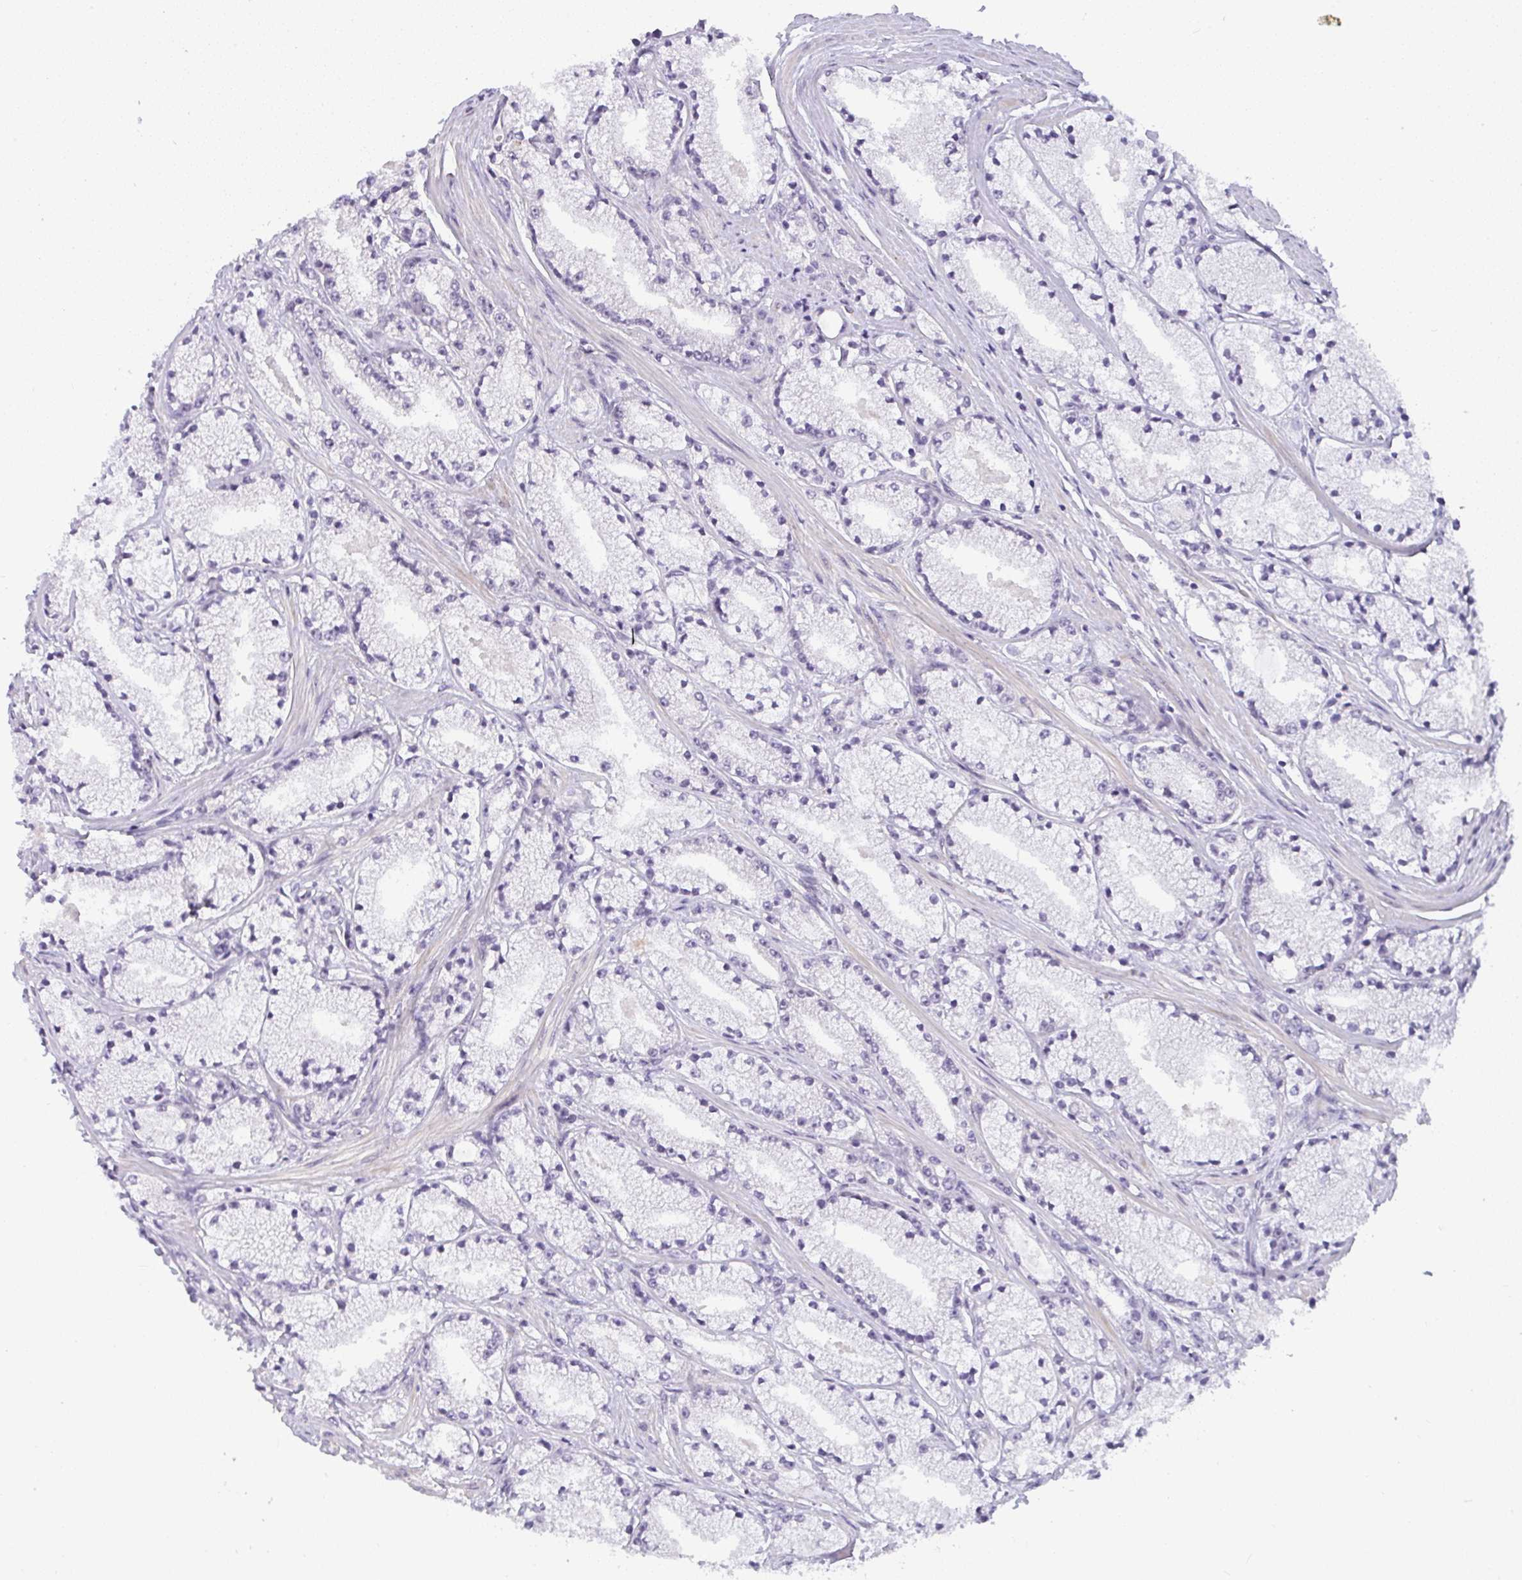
{"staining": {"intensity": "negative", "quantity": "none", "location": "none"}, "tissue": "prostate cancer", "cell_type": "Tumor cells", "image_type": "cancer", "snomed": [{"axis": "morphology", "description": "Adenocarcinoma, High grade"}, {"axis": "topography", "description": "Prostate"}], "caption": "High-grade adenocarcinoma (prostate) stained for a protein using immunohistochemistry exhibits no expression tumor cells.", "gene": "DZIP1", "patient": {"sex": "male", "age": 63}}